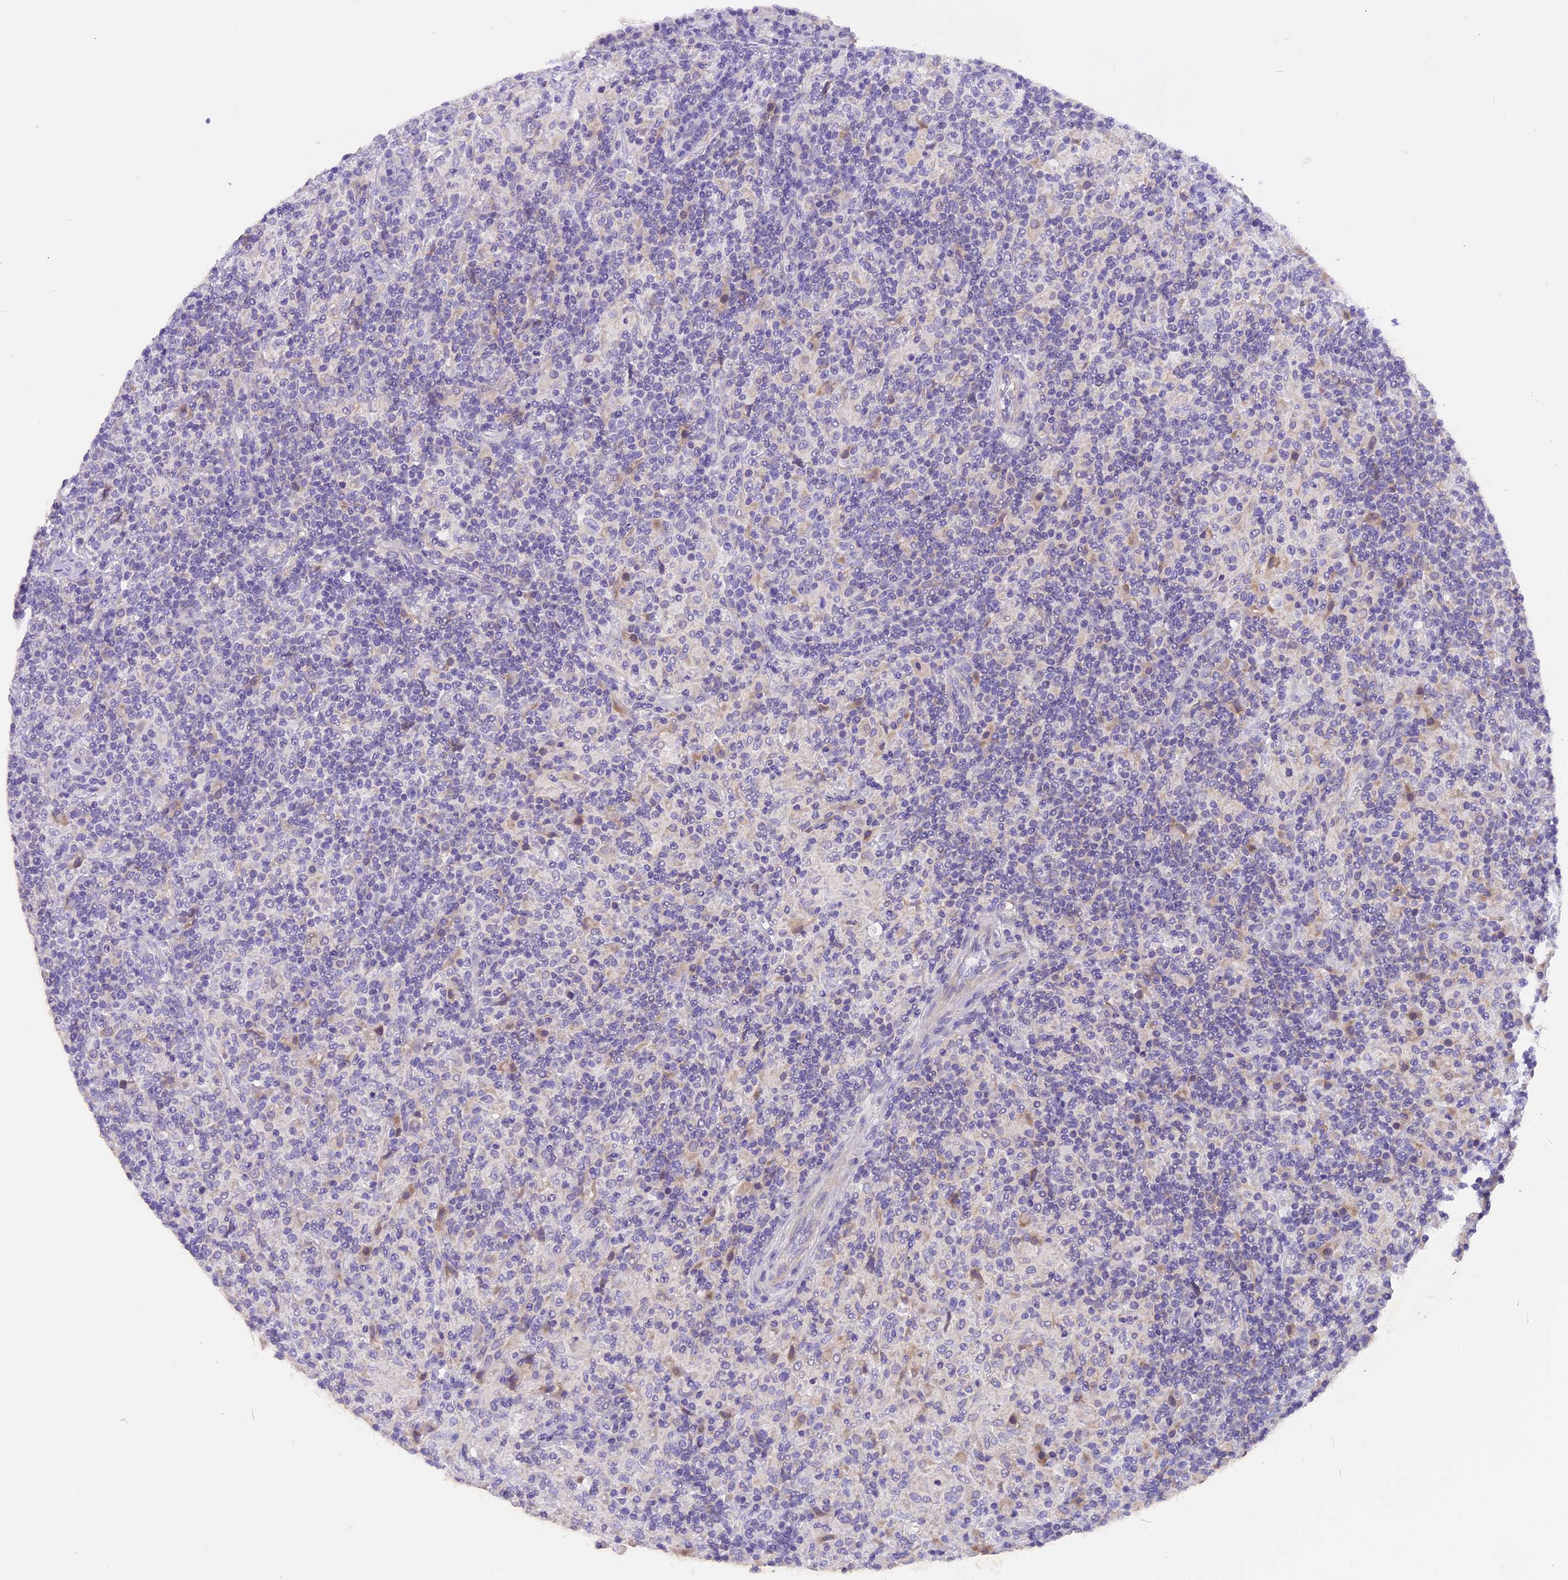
{"staining": {"intensity": "negative", "quantity": "none", "location": "none"}, "tissue": "lymphoma", "cell_type": "Tumor cells", "image_type": "cancer", "snomed": [{"axis": "morphology", "description": "Hodgkin's disease, NOS"}, {"axis": "topography", "description": "Lymph node"}], "caption": "Lymphoma stained for a protein using immunohistochemistry reveals no positivity tumor cells.", "gene": "TRIM3", "patient": {"sex": "male", "age": 70}}